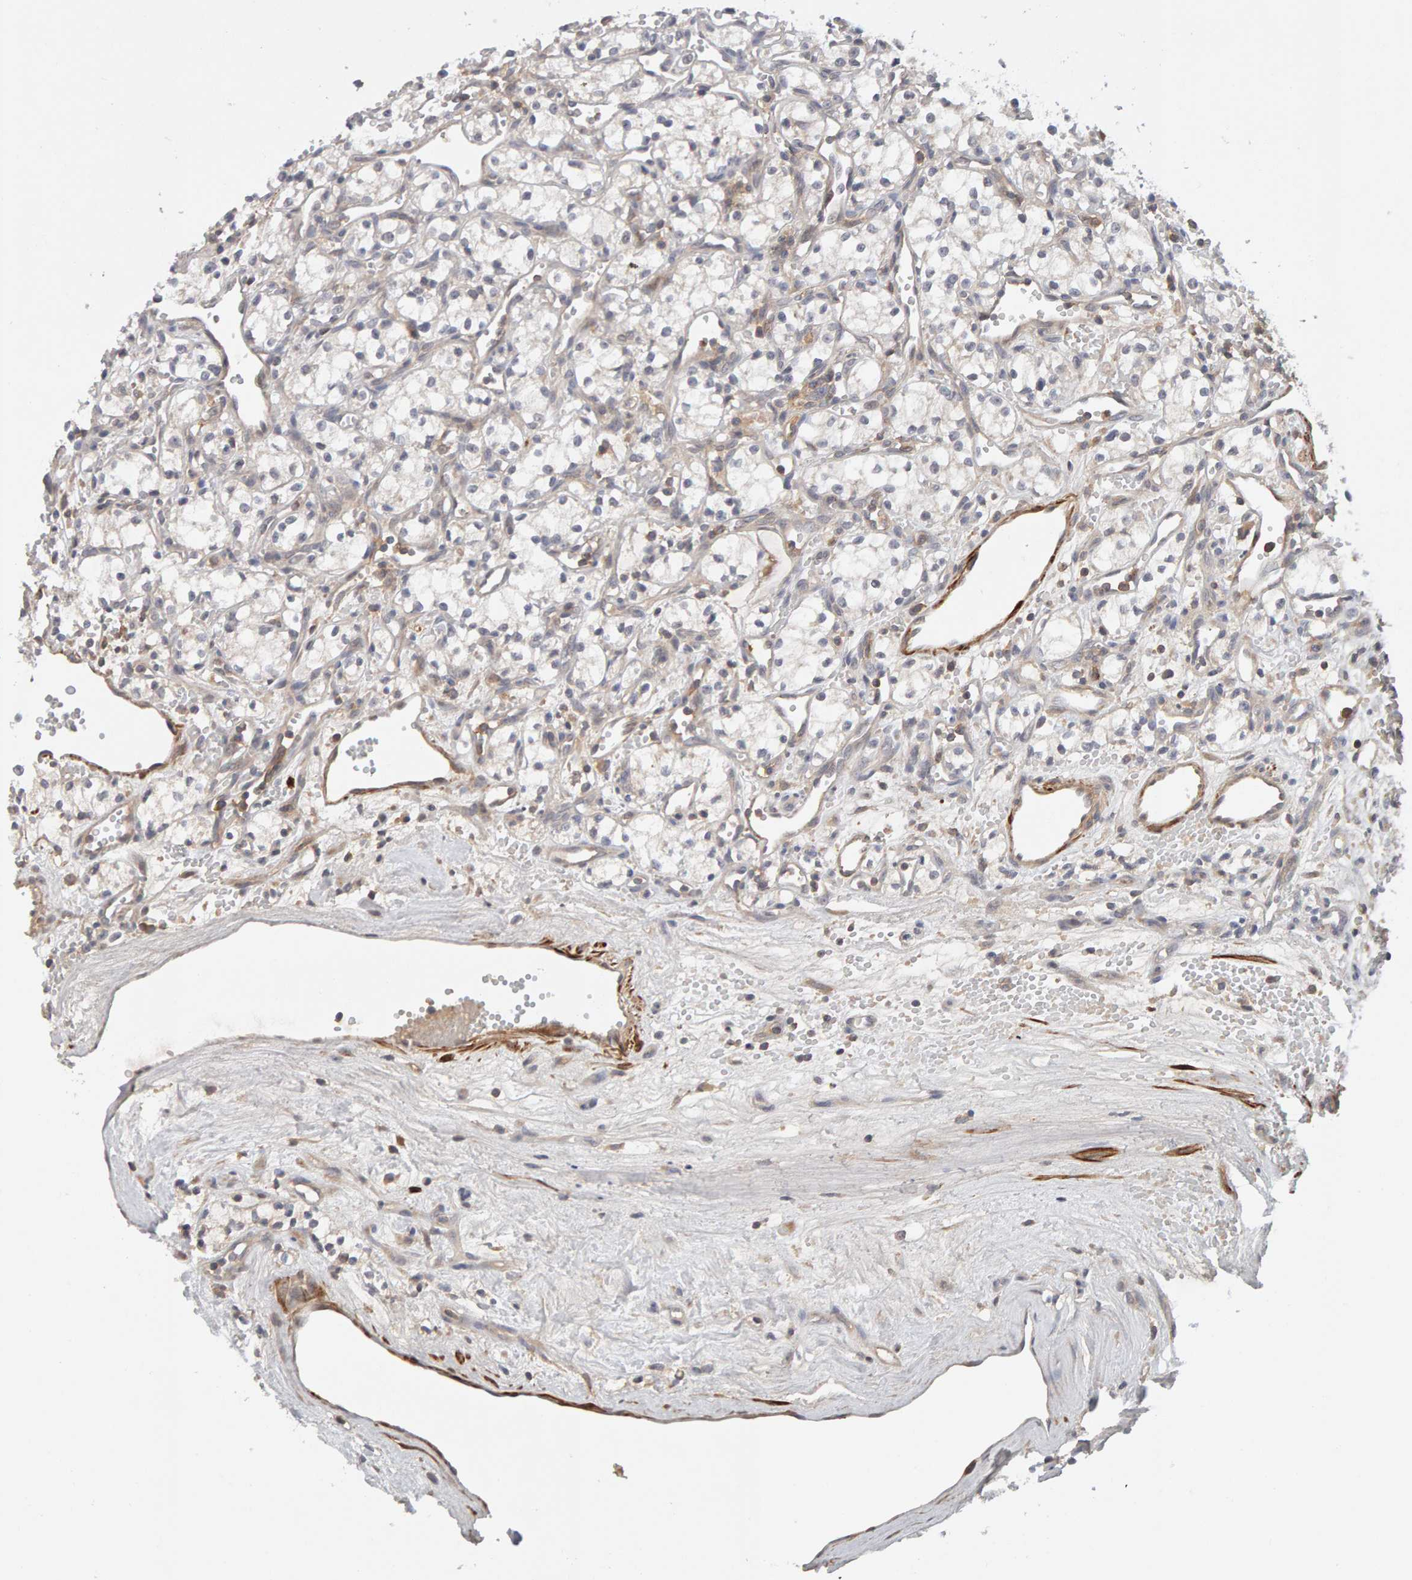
{"staining": {"intensity": "negative", "quantity": "none", "location": "none"}, "tissue": "renal cancer", "cell_type": "Tumor cells", "image_type": "cancer", "snomed": [{"axis": "morphology", "description": "Adenocarcinoma, NOS"}, {"axis": "topography", "description": "Kidney"}], "caption": "The micrograph demonstrates no significant positivity in tumor cells of renal cancer.", "gene": "NUDCD1", "patient": {"sex": "male", "age": 59}}